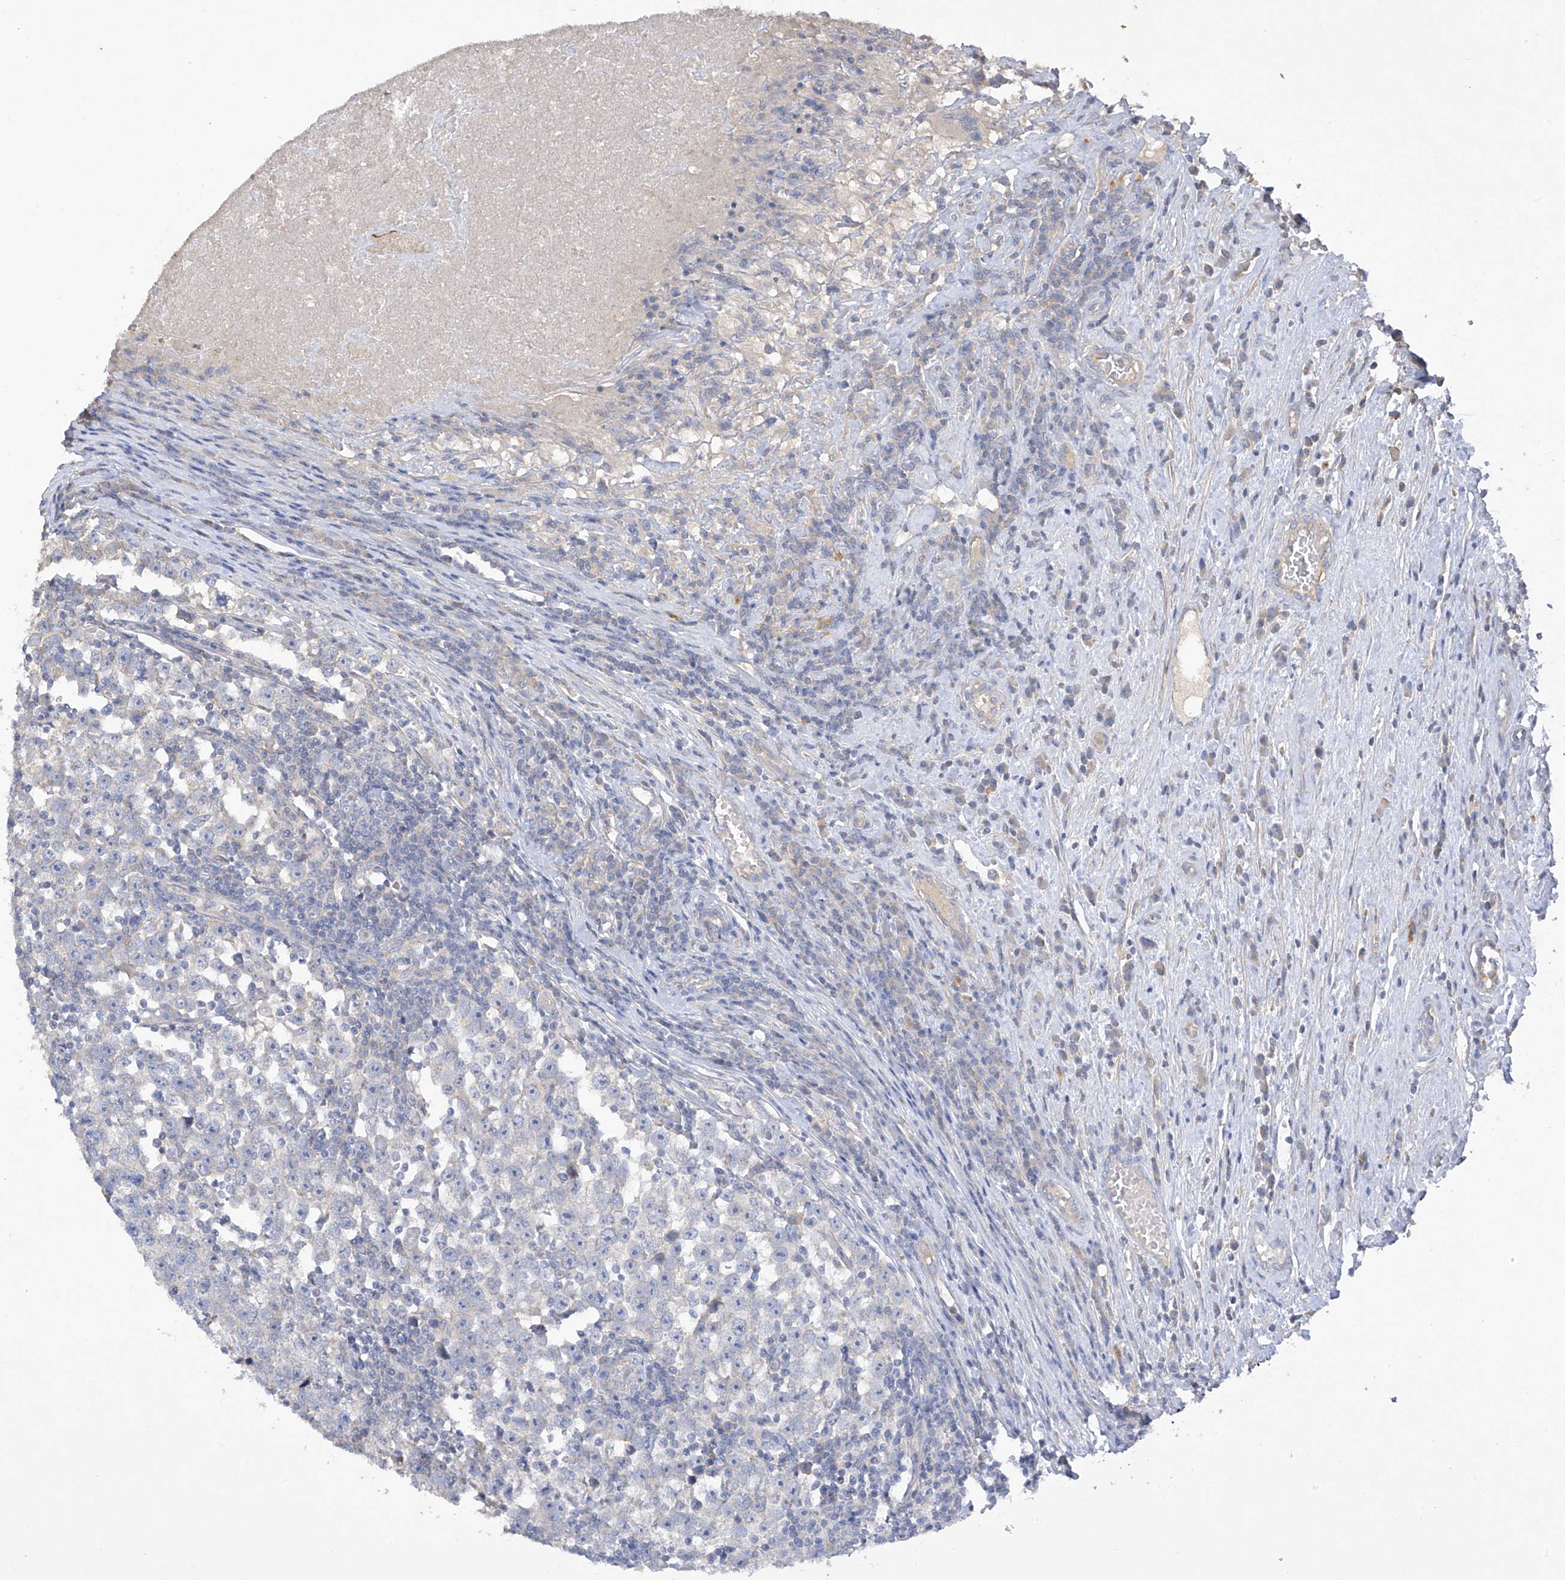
{"staining": {"intensity": "negative", "quantity": "none", "location": "none"}, "tissue": "testis cancer", "cell_type": "Tumor cells", "image_type": "cancer", "snomed": [{"axis": "morphology", "description": "Normal tissue, NOS"}, {"axis": "morphology", "description": "Seminoma, NOS"}, {"axis": "topography", "description": "Testis"}], "caption": "IHC photomicrograph of seminoma (testis) stained for a protein (brown), which displays no staining in tumor cells.", "gene": "PRSS12", "patient": {"sex": "male", "age": 43}}